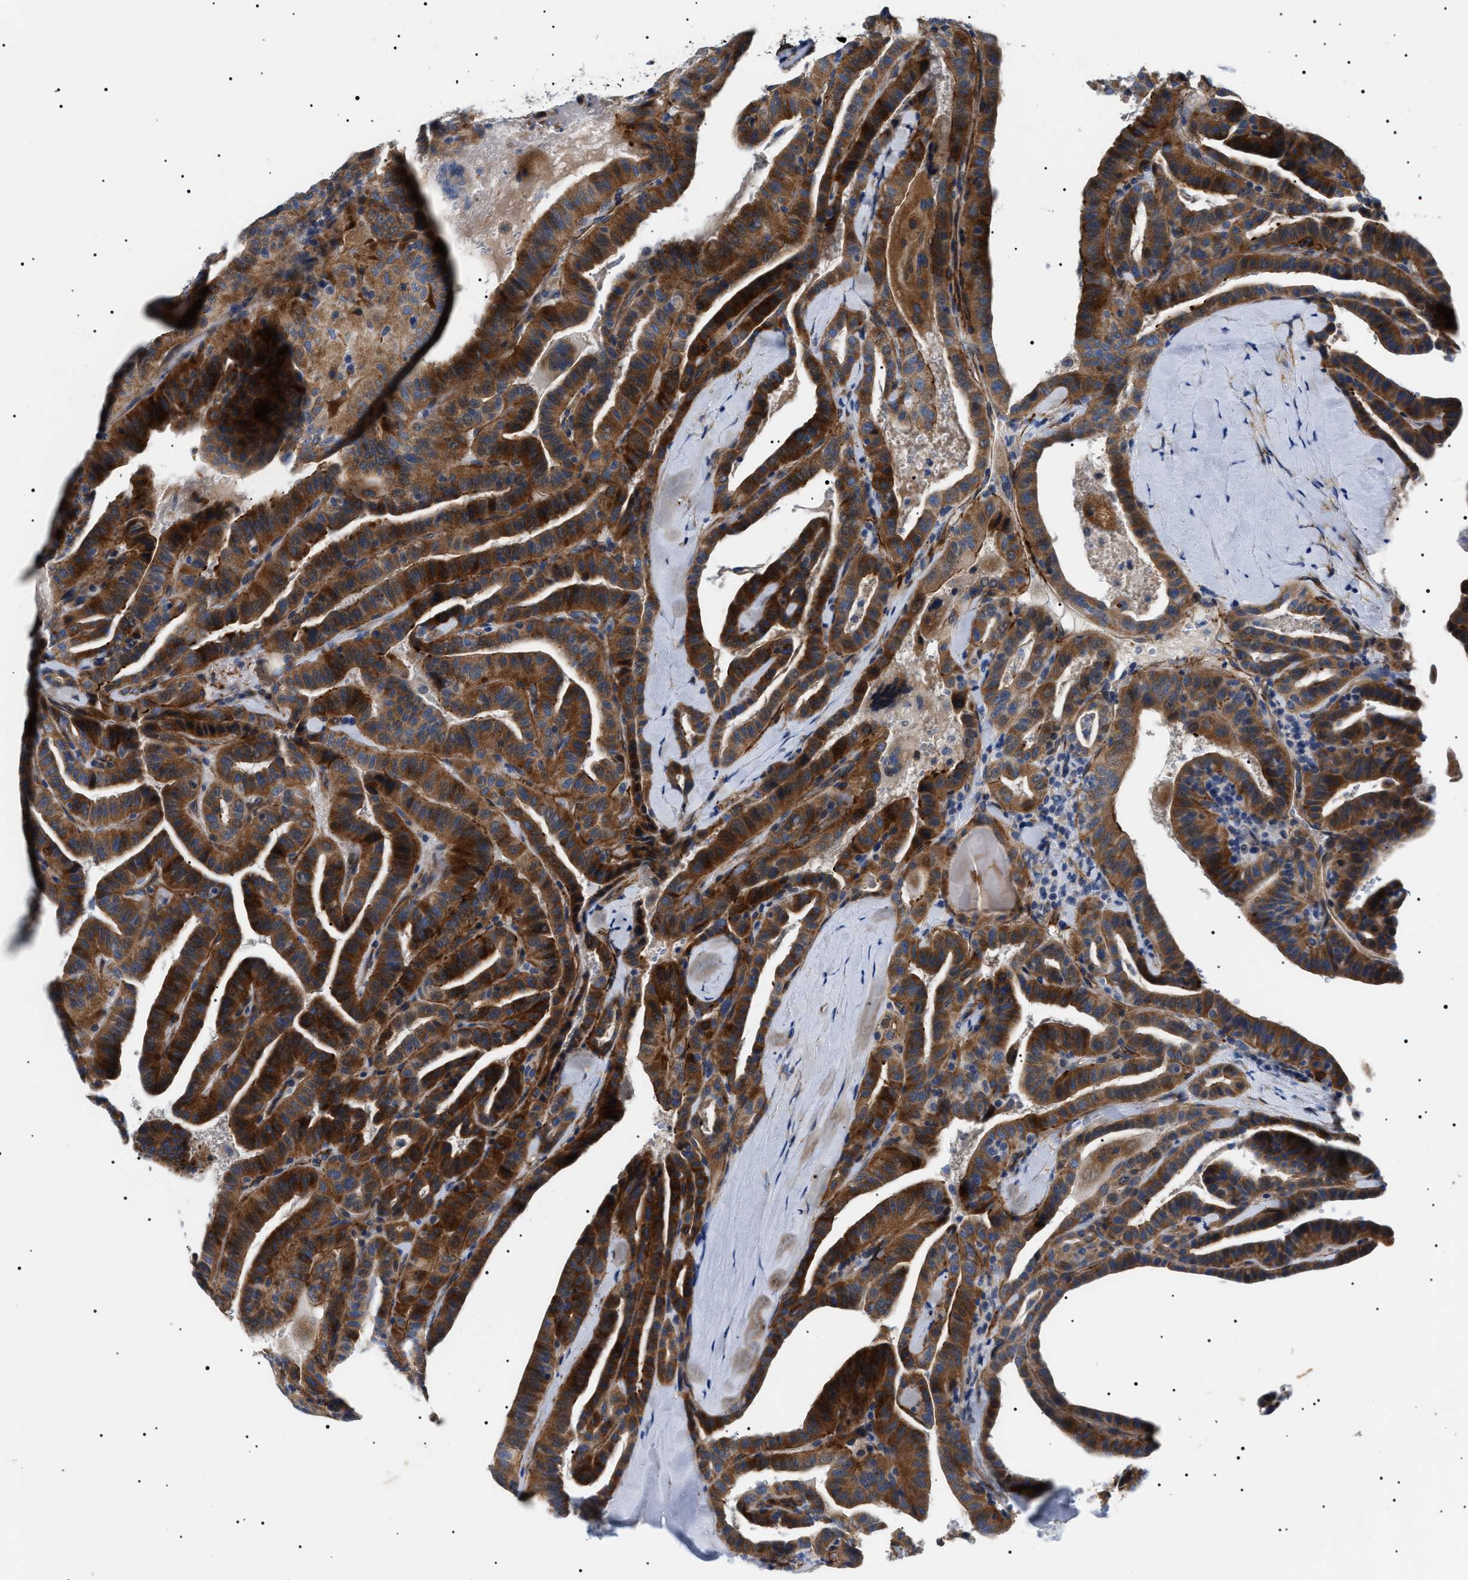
{"staining": {"intensity": "strong", "quantity": ">75%", "location": "cytoplasmic/membranous"}, "tissue": "thyroid cancer", "cell_type": "Tumor cells", "image_type": "cancer", "snomed": [{"axis": "morphology", "description": "Papillary adenocarcinoma, NOS"}, {"axis": "topography", "description": "Thyroid gland"}], "caption": "The photomicrograph shows staining of thyroid papillary adenocarcinoma, revealing strong cytoplasmic/membranous protein positivity (brown color) within tumor cells.", "gene": "TMEM222", "patient": {"sex": "male", "age": 77}}